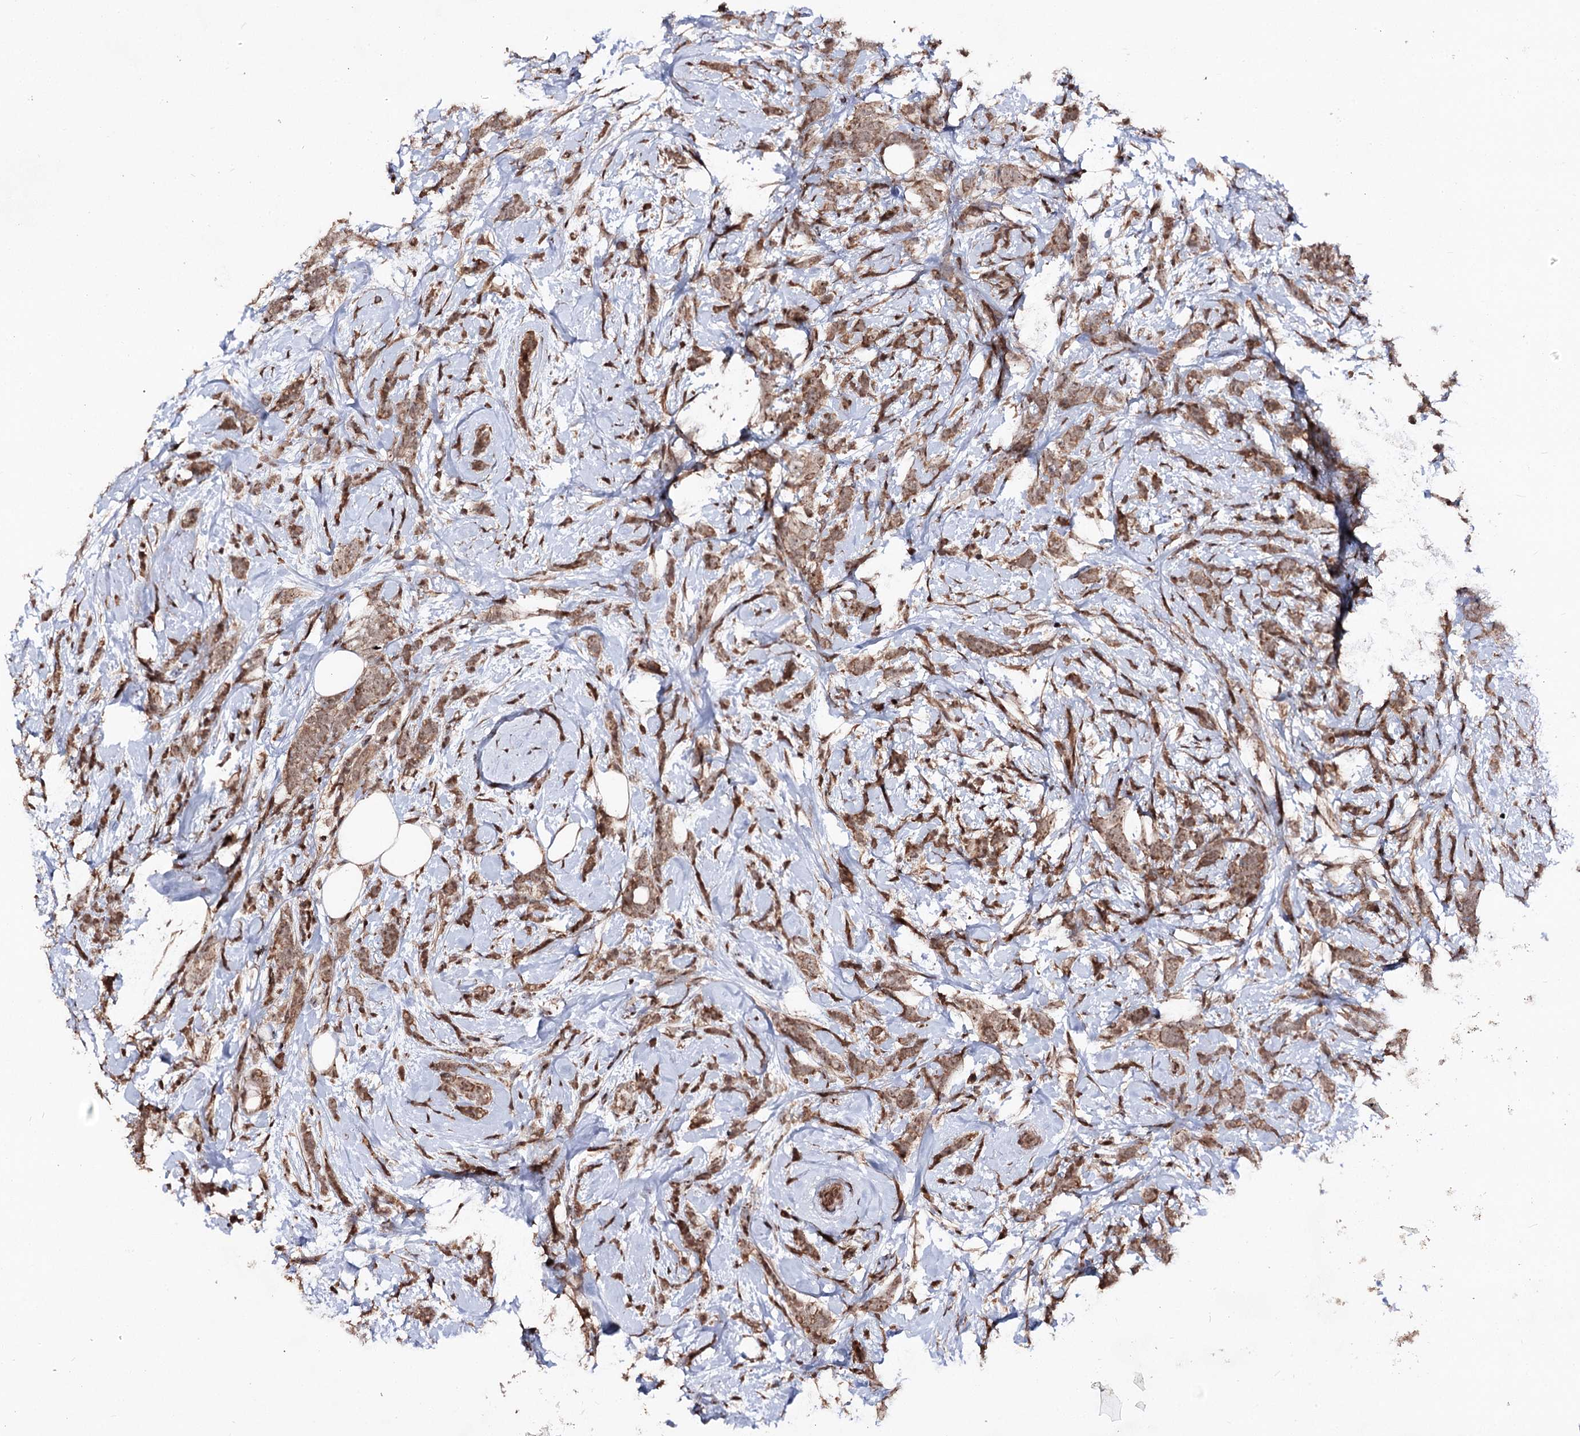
{"staining": {"intensity": "moderate", "quantity": ">75%", "location": "cytoplasmic/membranous,nuclear"}, "tissue": "breast cancer", "cell_type": "Tumor cells", "image_type": "cancer", "snomed": [{"axis": "morphology", "description": "Lobular carcinoma"}, {"axis": "topography", "description": "Breast"}], "caption": "Moderate cytoplasmic/membranous and nuclear protein staining is identified in approximately >75% of tumor cells in lobular carcinoma (breast). The protein of interest is shown in brown color, while the nuclei are stained blue.", "gene": "FAM53B", "patient": {"sex": "female", "age": 58}}